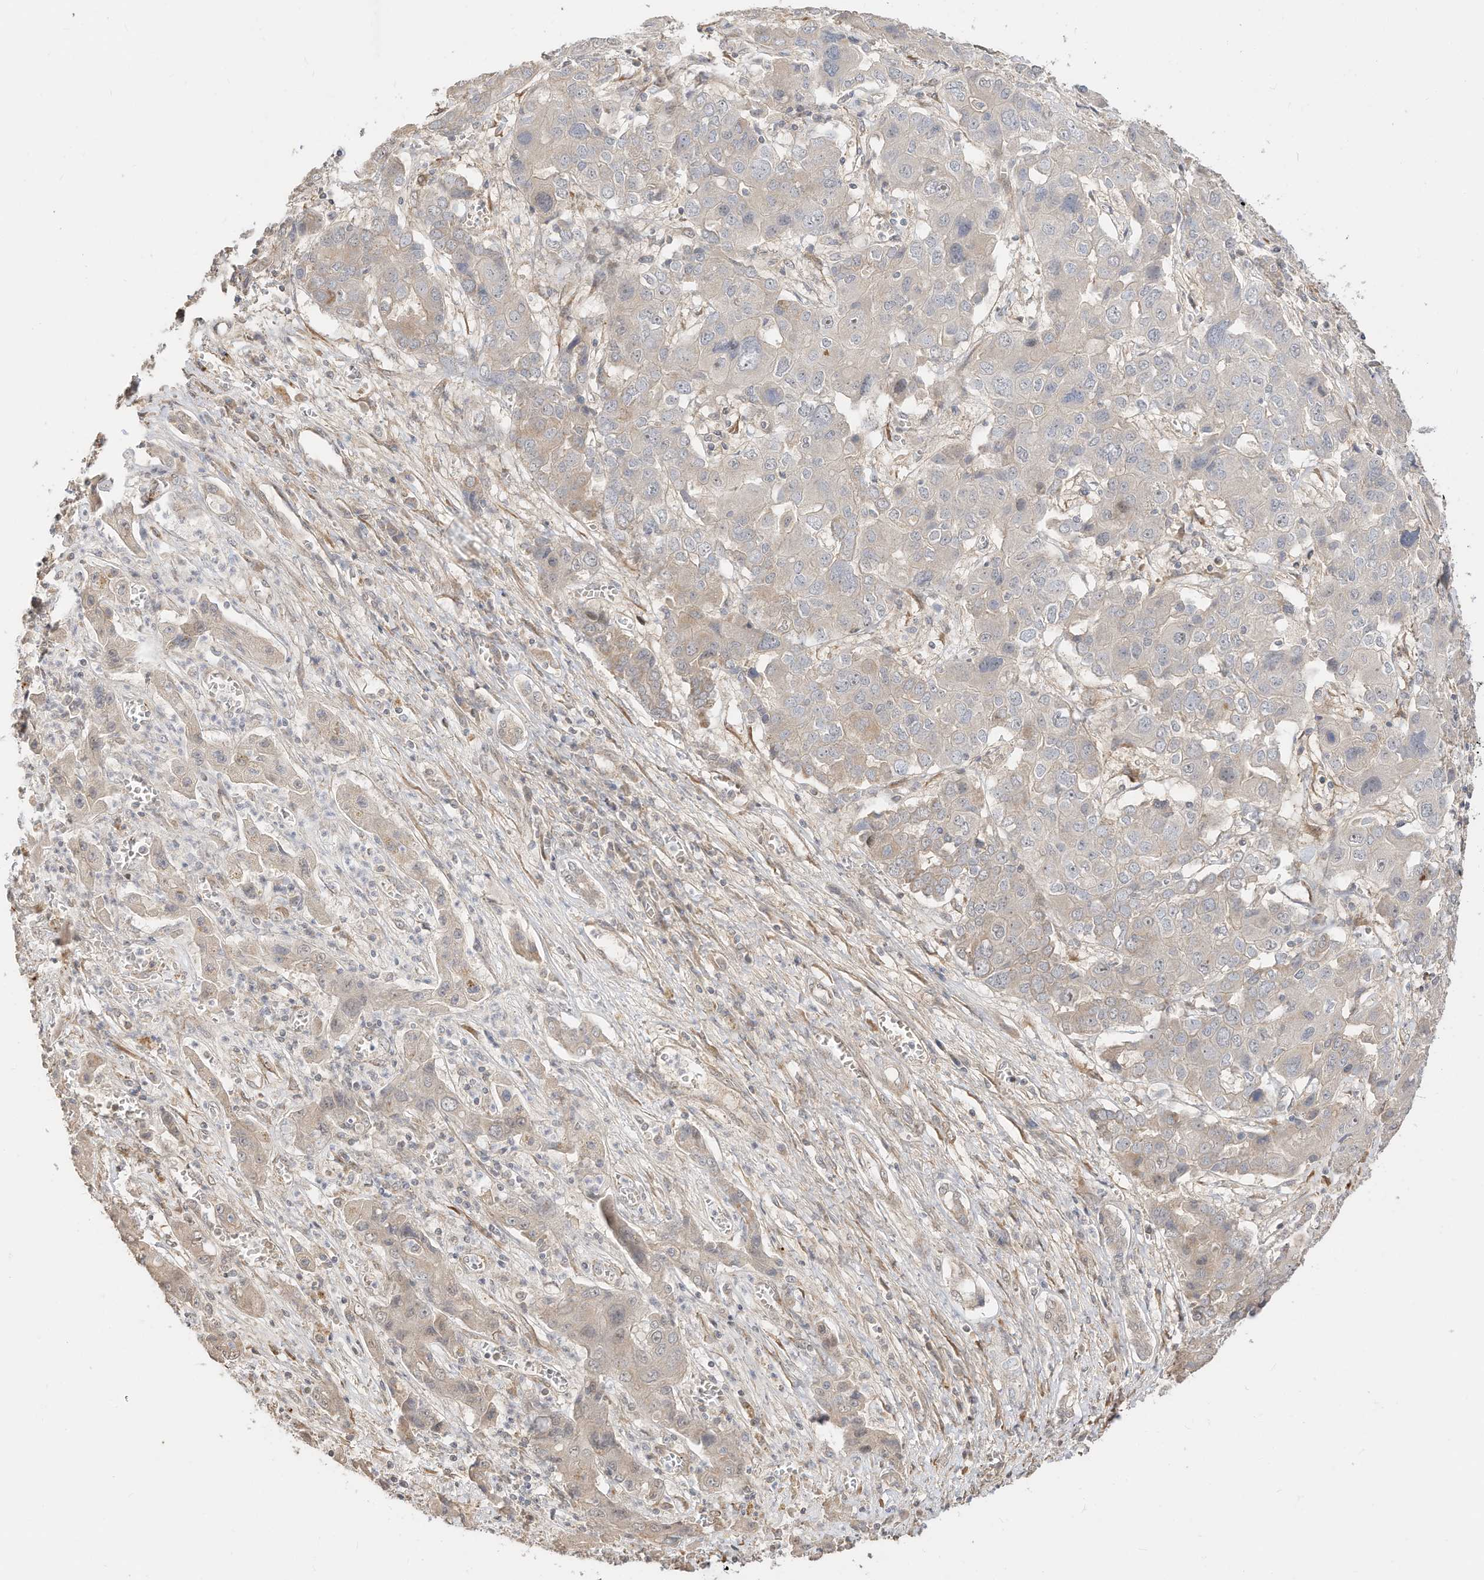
{"staining": {"intensity": "negative", "quantity": "none", "location": "none"}, "tissue": "liver cancer", "cell_type": "Tumor cells", "image_type": "cancer", "snomed": [{"axis": "morphology", "description": "Cholangiocarcinoma"}, {"axis": "topography", "description": "Liver"}], "caption": "Tumor cells show no significant protein staining in cholangiocarcinoma (liver). (DAB (3,3'-diaminobenzidine) IHC, high magnification).", "gene": "CAGE1", "patient": {"sex": "male", "age": 67}}